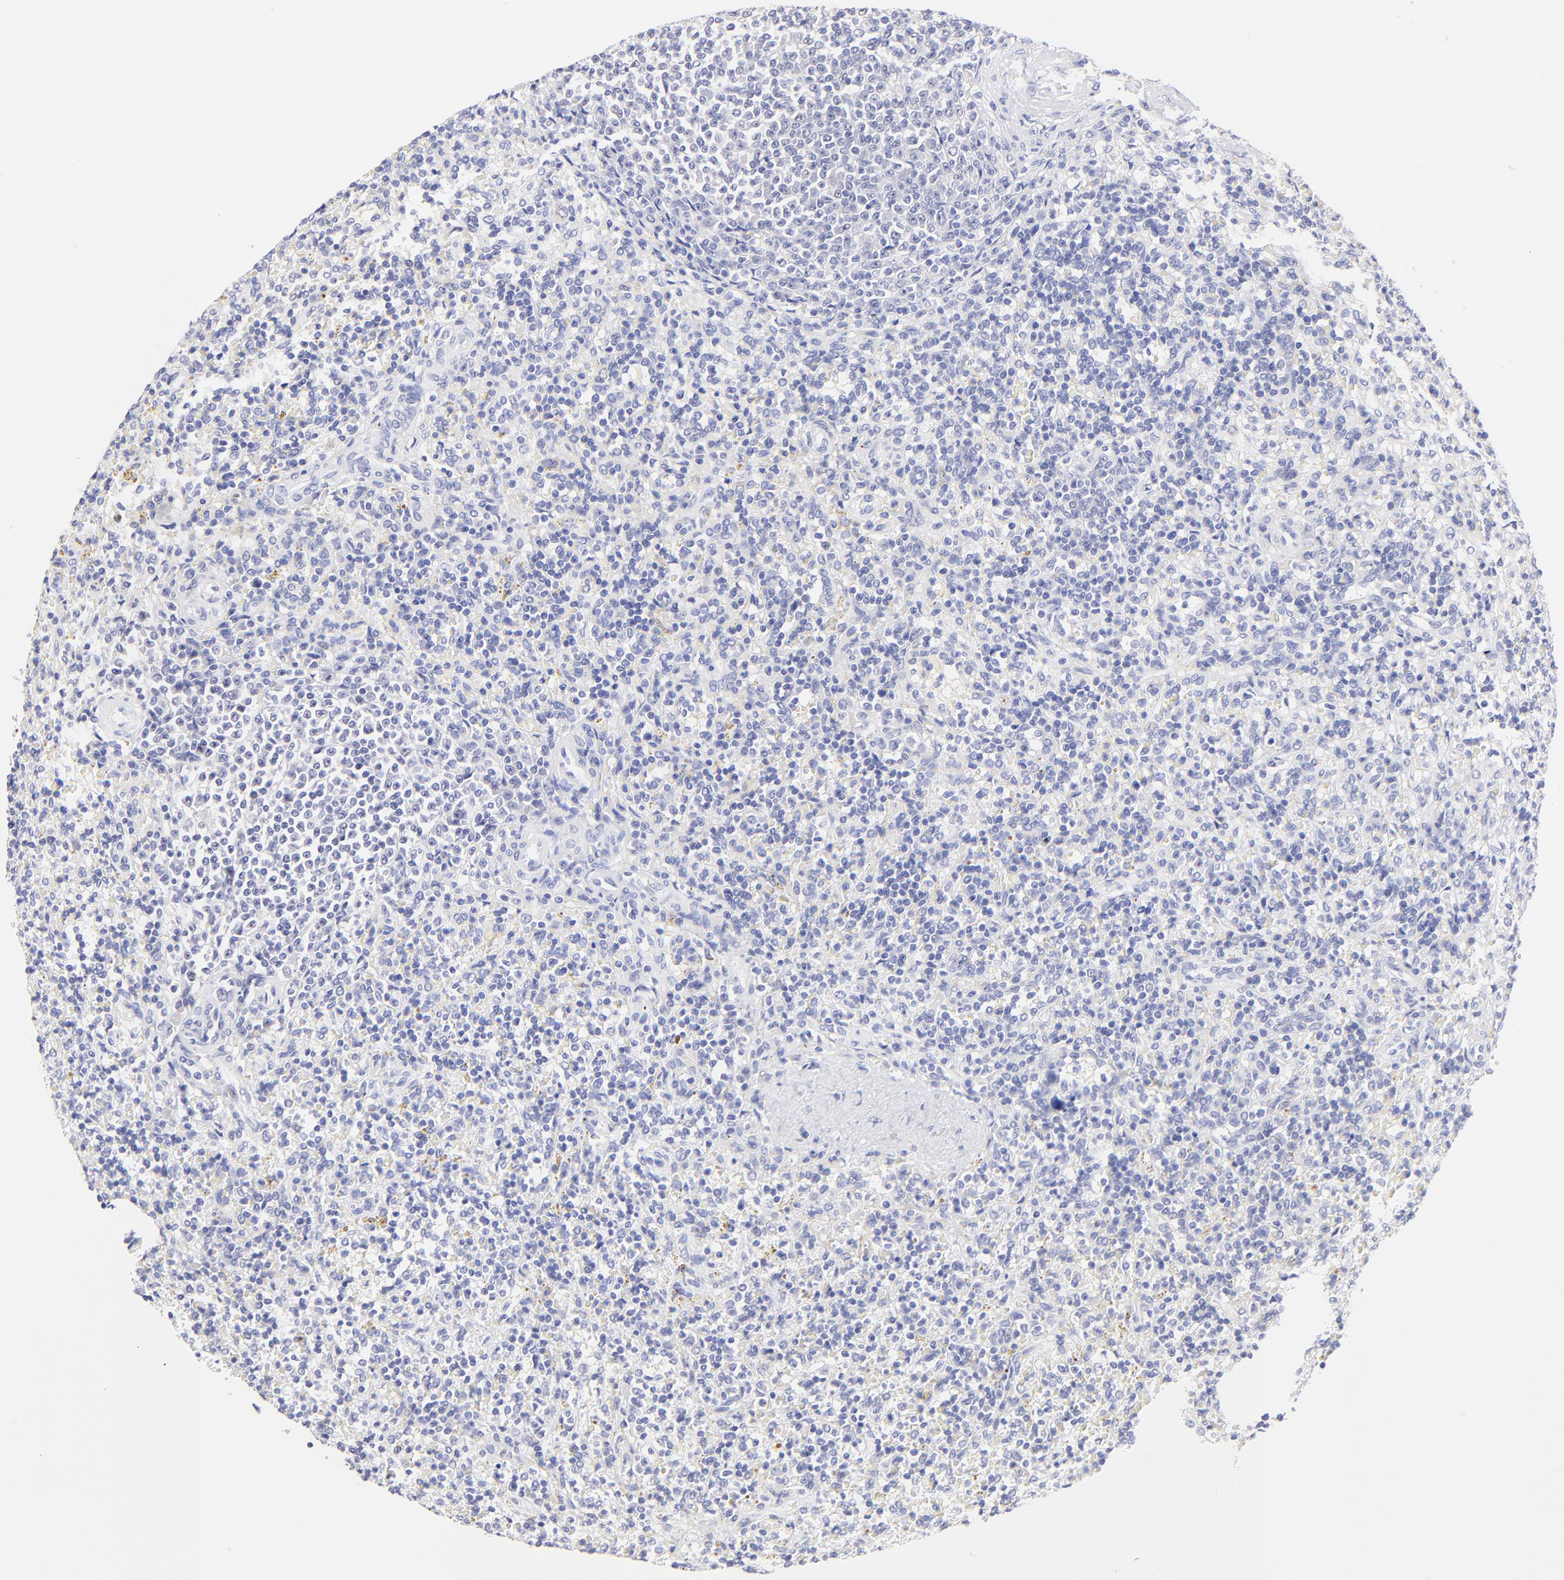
{"staining": {"intensity": "negative", "quantity": "none", "location": "none"}, "tissue": "lymphoma", "cell_type": "Tumor cells", "image_type": "cancer", "snomed": [{"axis": "morphology", "description": "Malignant lymphoma, non-Hodgkin's type, Low grade"}, {"axis": "topography", "description": "Spleen"}], "caption": "This is a image of immunohistochemistry (IHC) staining of lymphoma, which shows no positivity in tumor cells.", "gene": "RAB3A", "patient": {"sex": "male", "age": 67}}